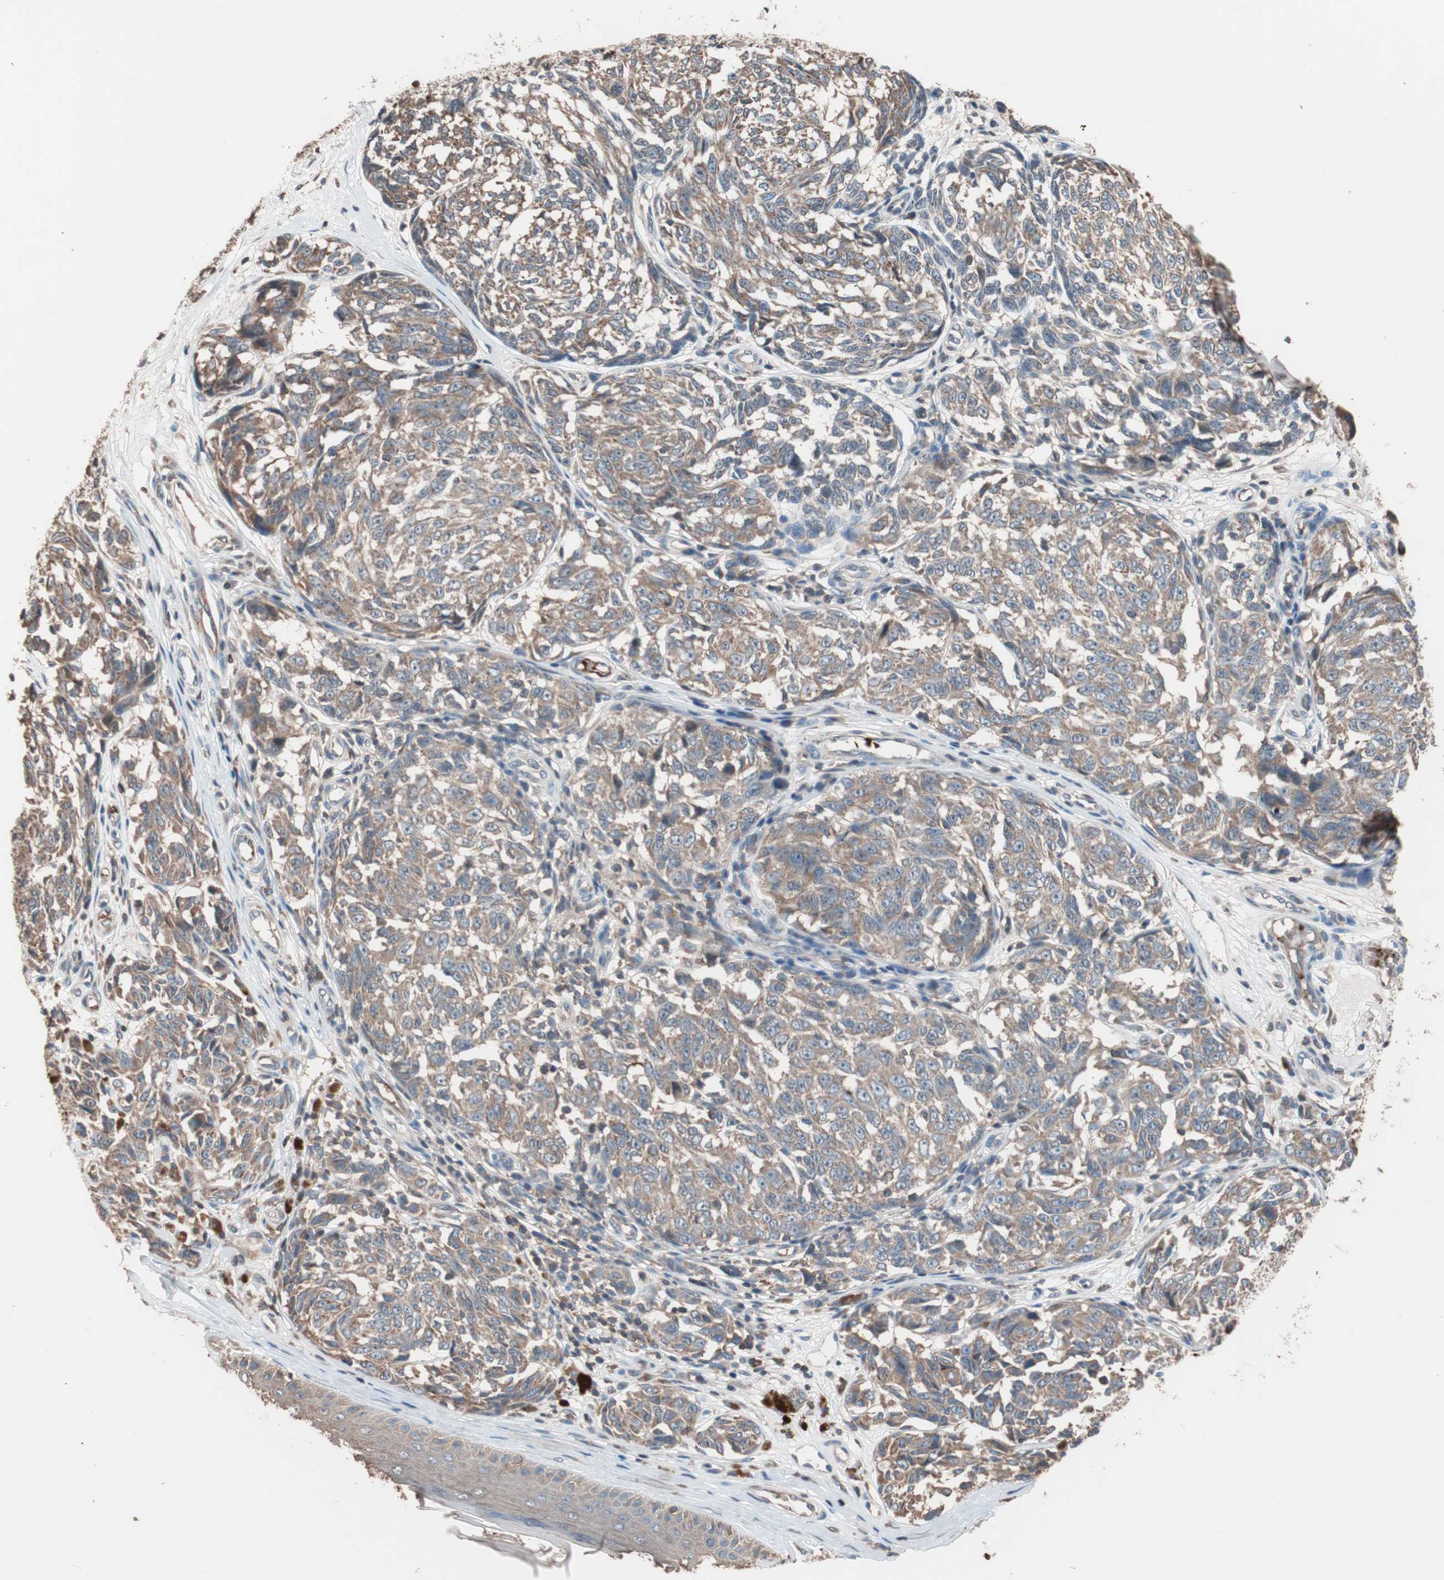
{"staining": {"intensity": "moderate", "quantity": ">75%", "location": "cytoplasmic/membranous"}, "tissue": "melanoma", "cell_type": "Tumor cells", "image_type": "cancer", "snomed": [{"axis": "morphology", "description": "Malignant melanoma, NOS"}, {"axis": "topography", "description": "Skin"}], "caption": "A medium amount of moderate cytoplasmic/membranous positivity is identified in approximately >75% of tumor cells in malignant melanoma tissue. The staining was performed using DAB, with brown indicating positive protein expression. Nuclei are stained blue with hematoxylin.", "gene": "GLYCTK", "patient": {"sex": "female", "age": 64}}